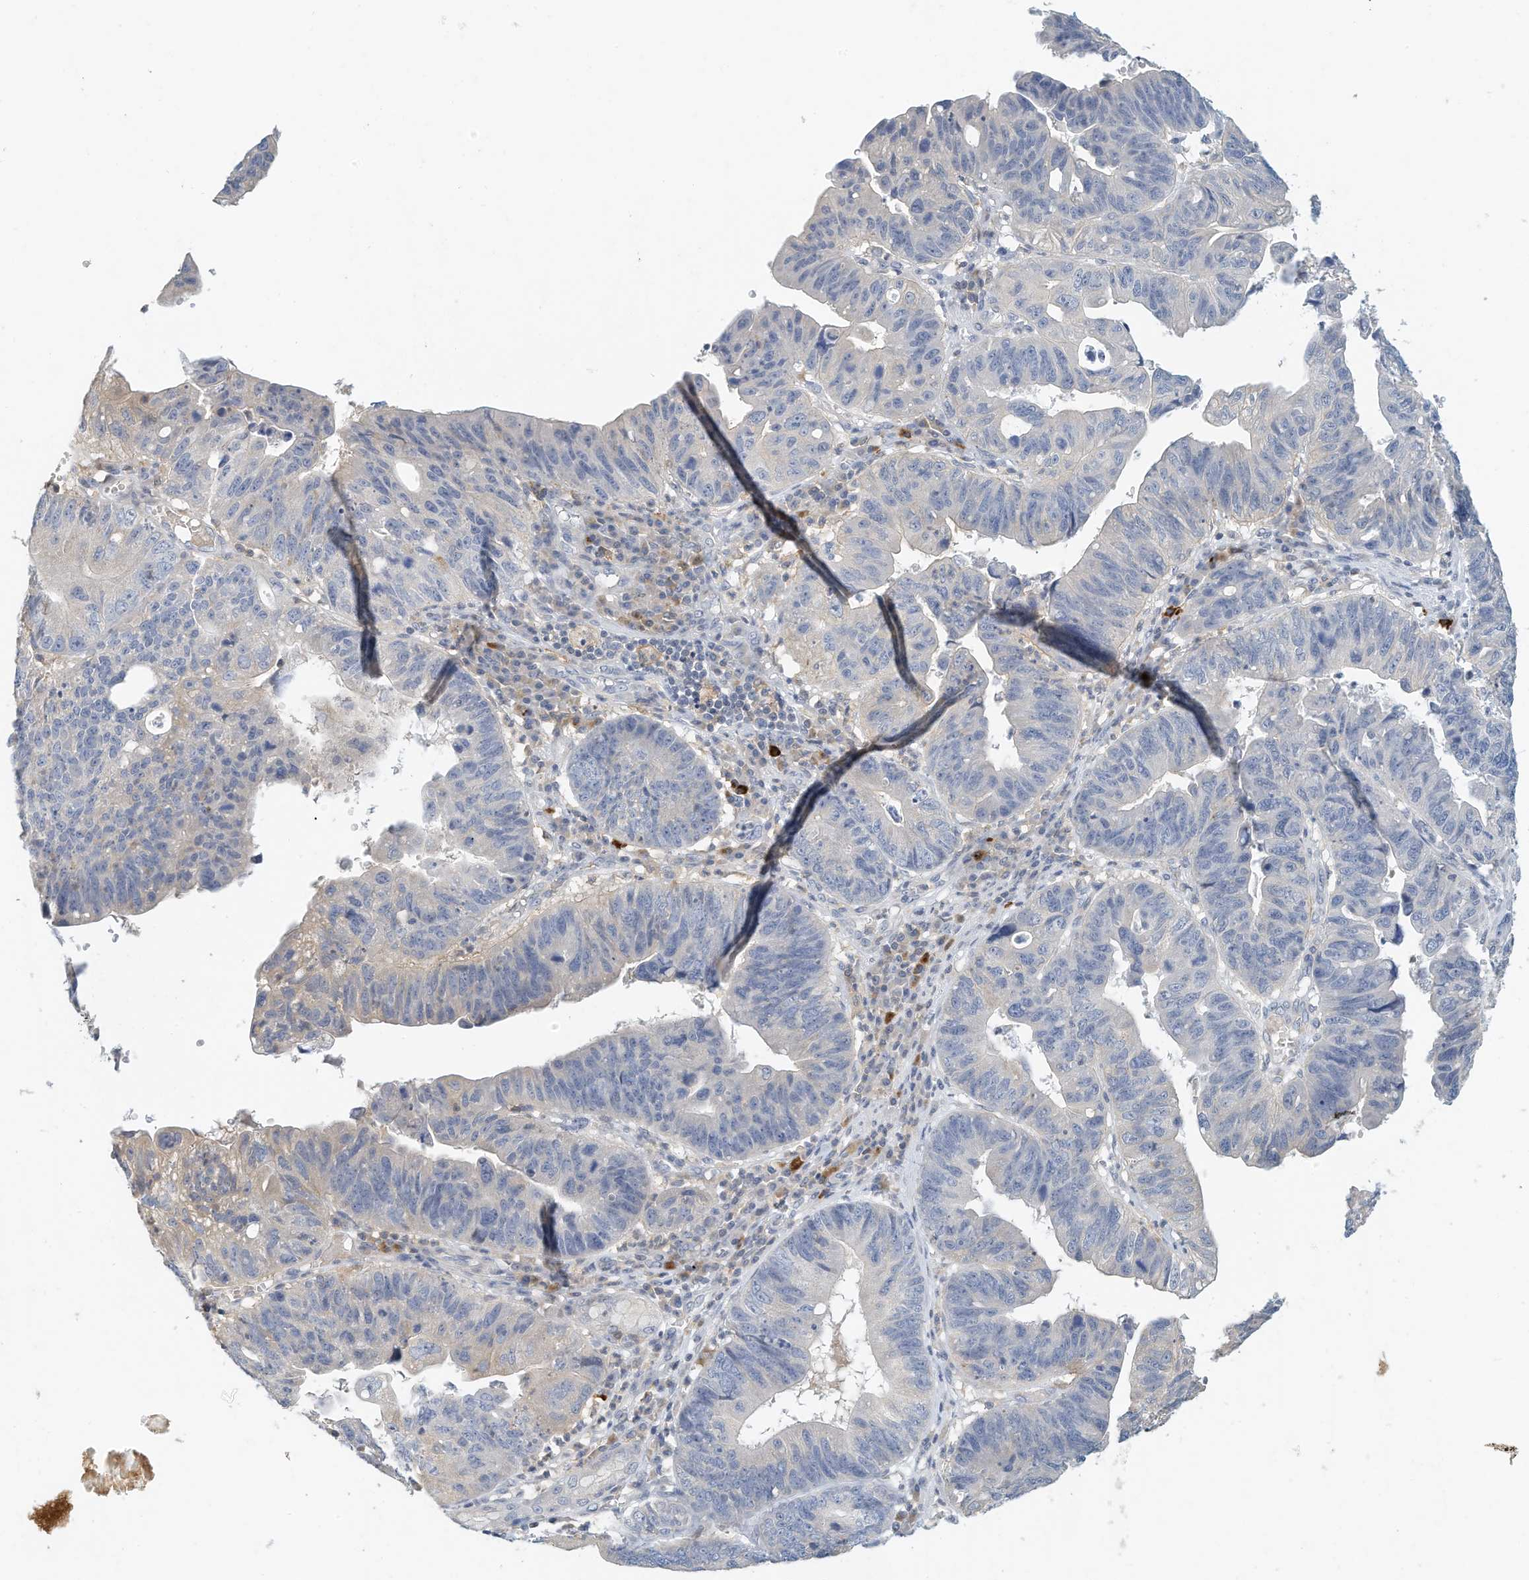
{"staining": {"intensity": "negative", "quantity": "none", "location": "none"}, "tissue": "stomach cancer", "cell_type": "Tumor cells", "image_type": "cancer", "snomed": [{"axis": "morphology", "description": "Adenocarcinoma, NOS"}, {"axis": "topography", "description": "Stomach"}], "caption": "Tumor cells are negative for brown protein staining in stomach cancer.", "gene": "MICAL1", "patient": {"sex": "male", "age": 59}}